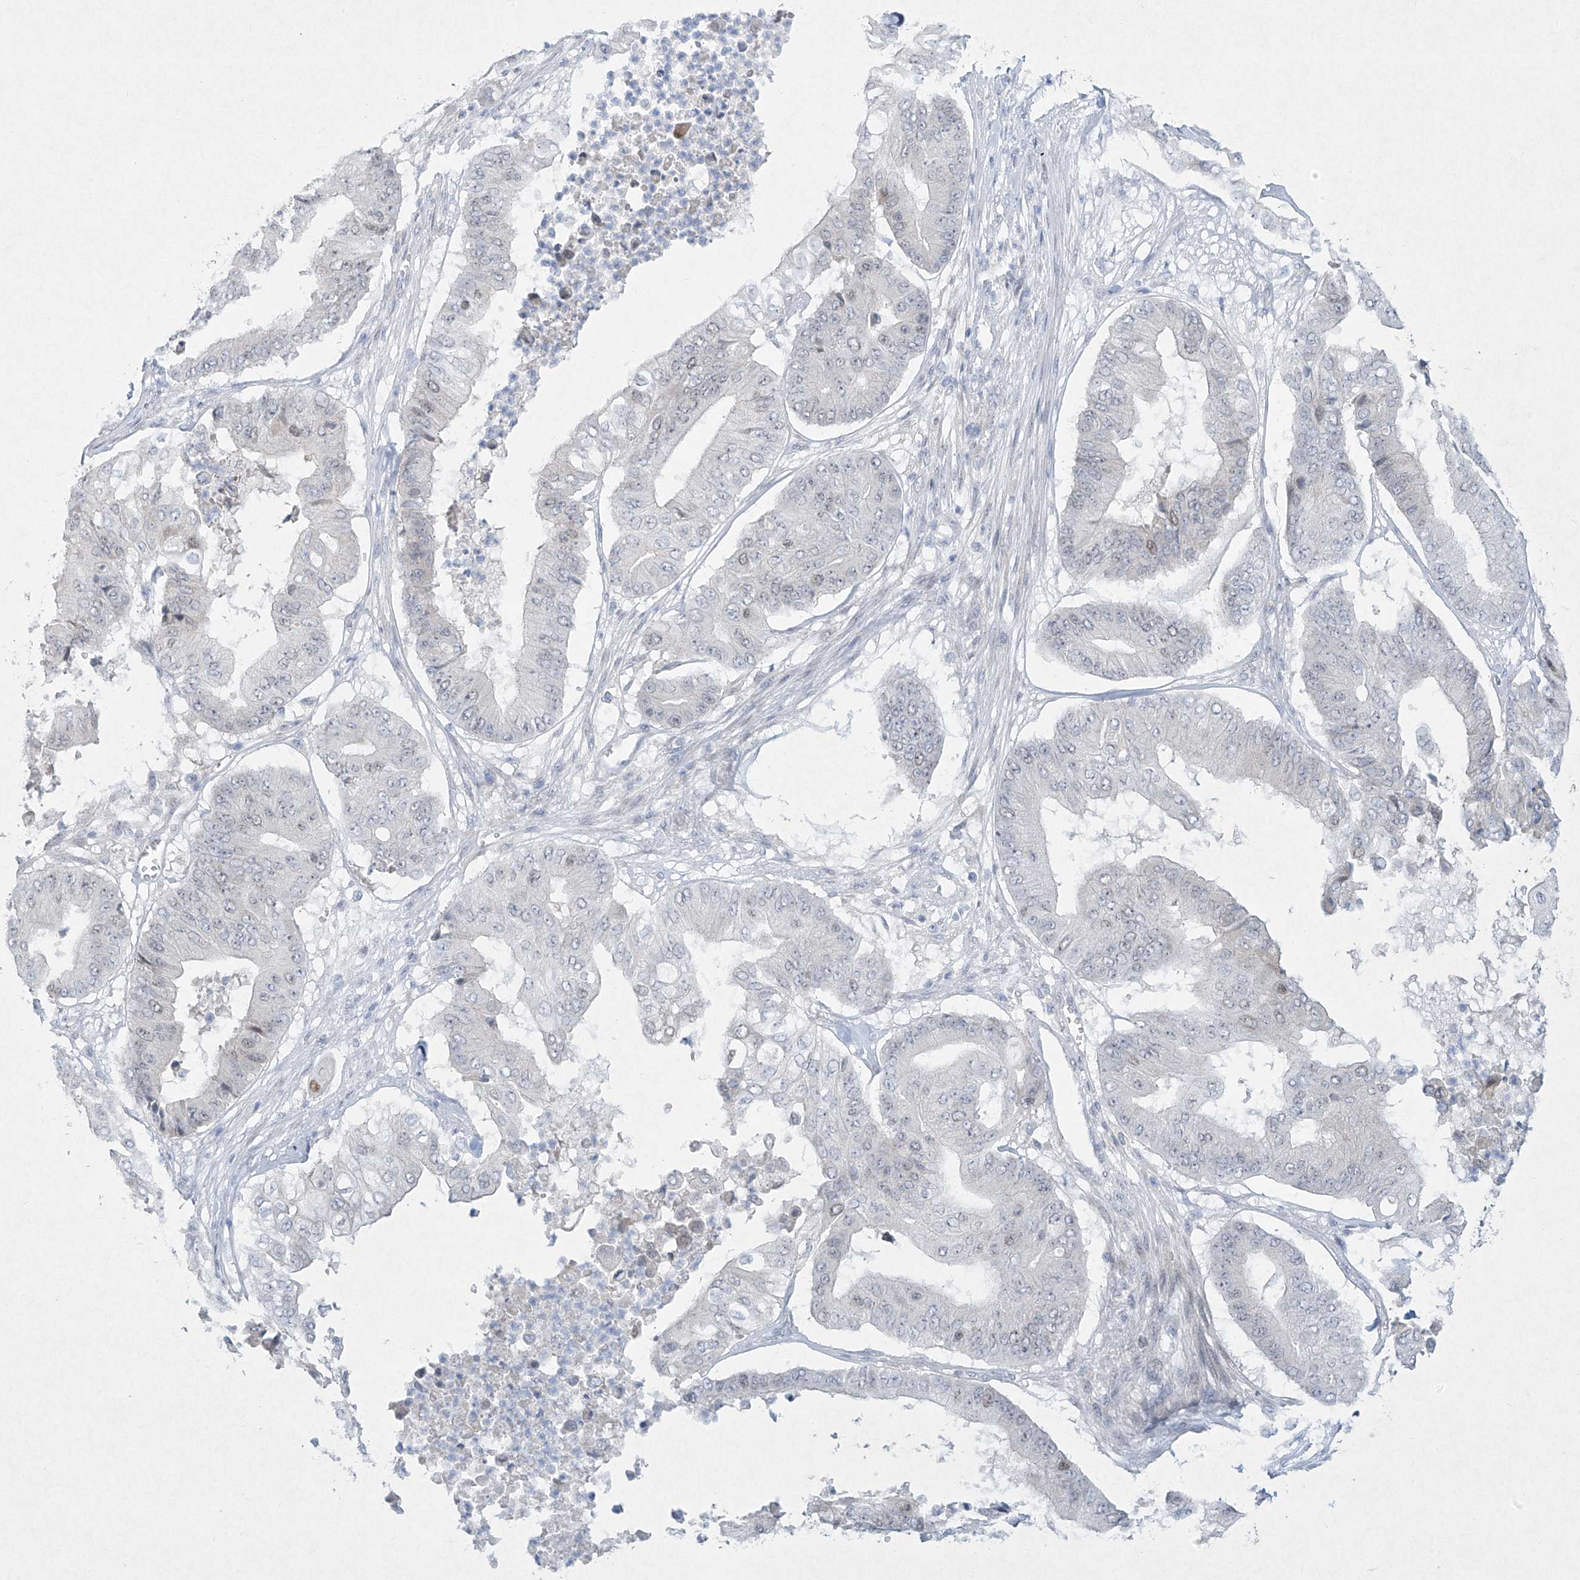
{"staining": {"intensity": "negative", "quantity": "none", "location": "none"}, "tissue": "pancreatic cancer", "cell_type": "Tumor cells", "image_type": "cancer", "snomed": [{"axis": "morphology", "description": "Adenocarcinoma, NOS"}, {"axis": "topography", "description": "Pancreas"}], "caption": "There is no significant expression in tumor cells of pancreatic cancer (adenocarcinoma).", "gene": "PAX6", "patient": {"sex": "female", "age": 77}}